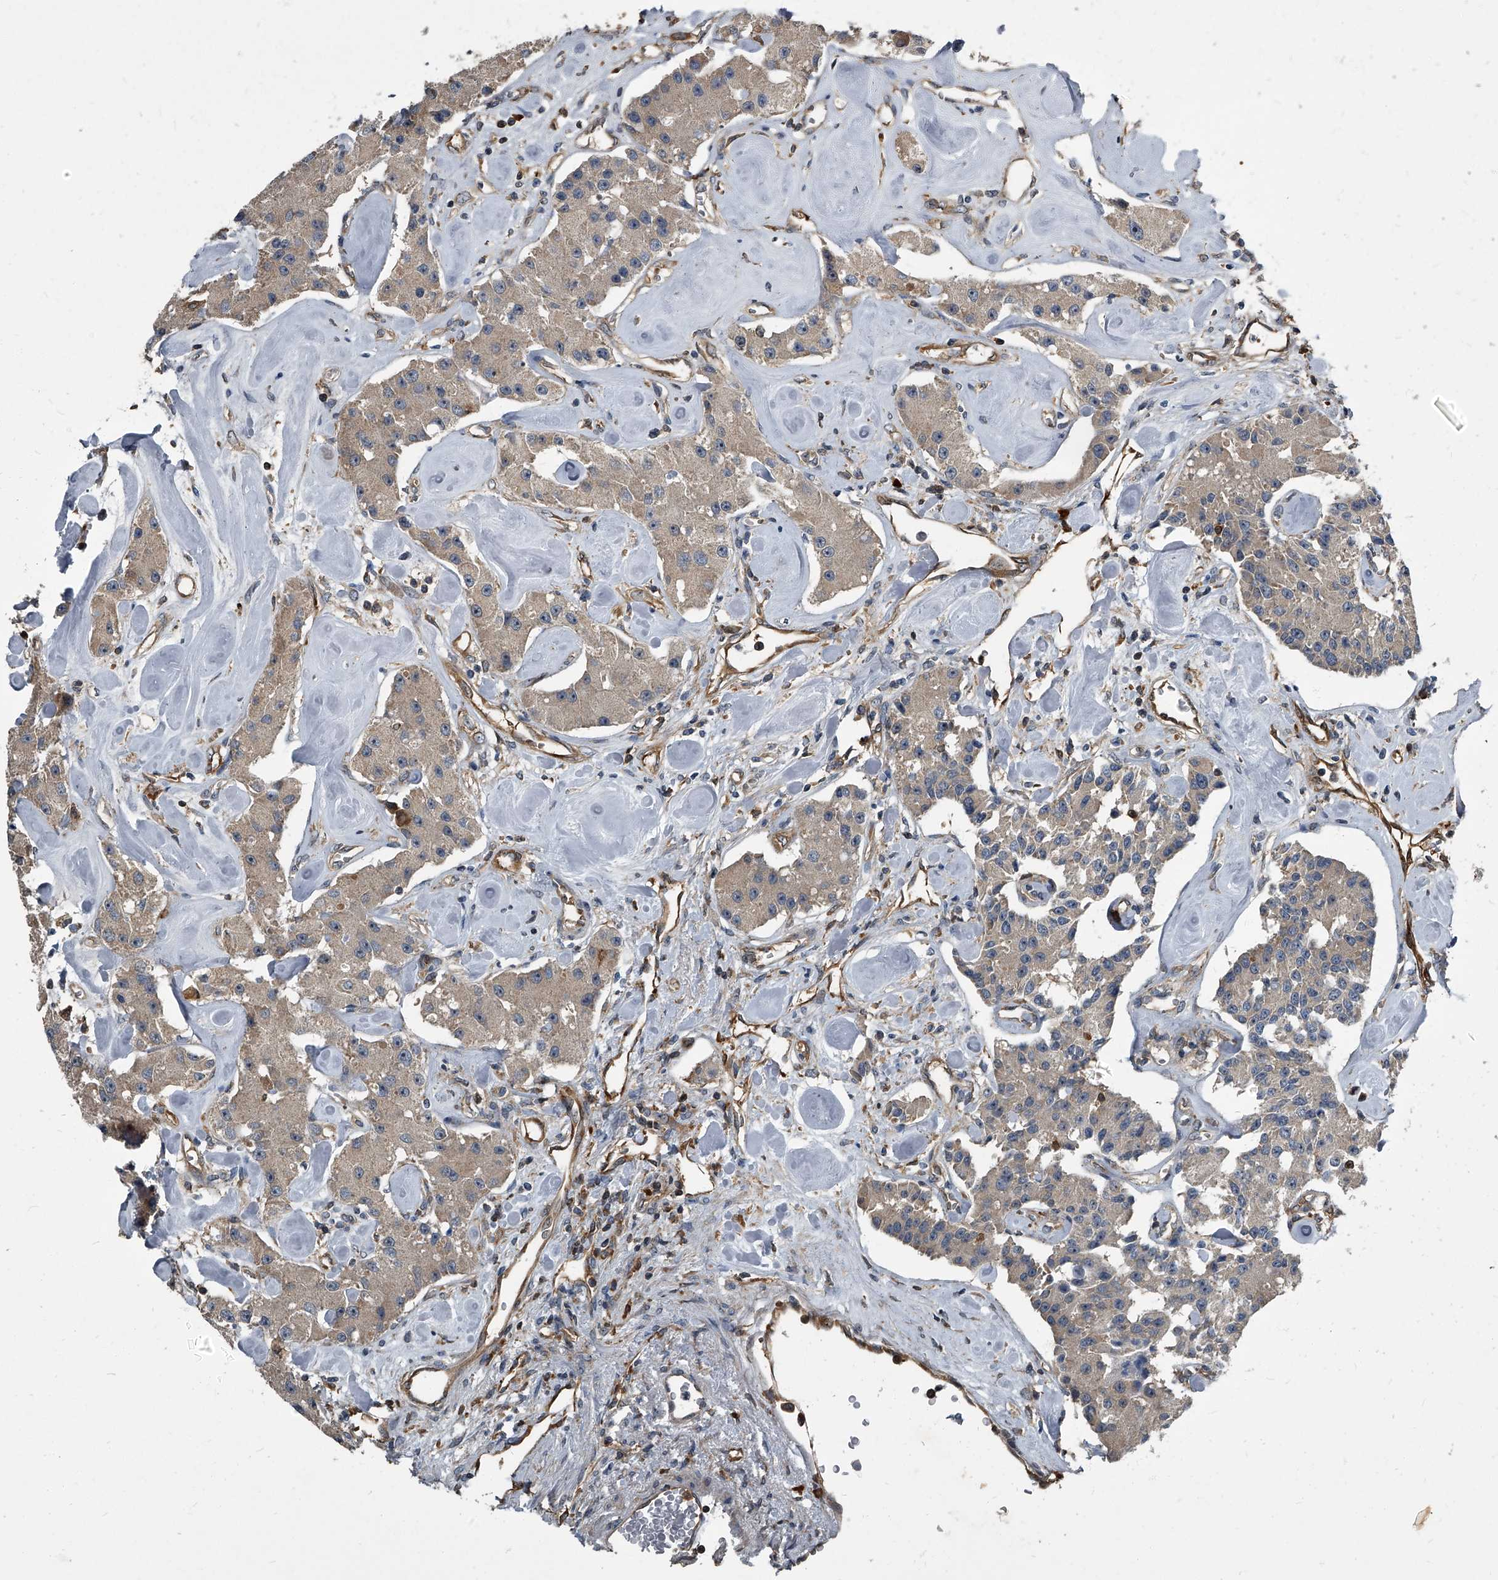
{"staining": {"intensity": "weak", "quantity": ">75%", "location": "cytoplasmic/membranous"}, "tissue": "carcinoid", "cell_type": "Tumor cells", "image_type": "cancer", "snomed": [{"axis": "morphology", "description": "Carcinoid, malignant, NOS"}, {"axis": "topography", "description": "Pancreas"}], "caption": "Human carcinoid stained with a protein marker exhibits weak staining in tumor cells.", "gene": "CDV3", "patient": {"sex": "male", "age": 41}}